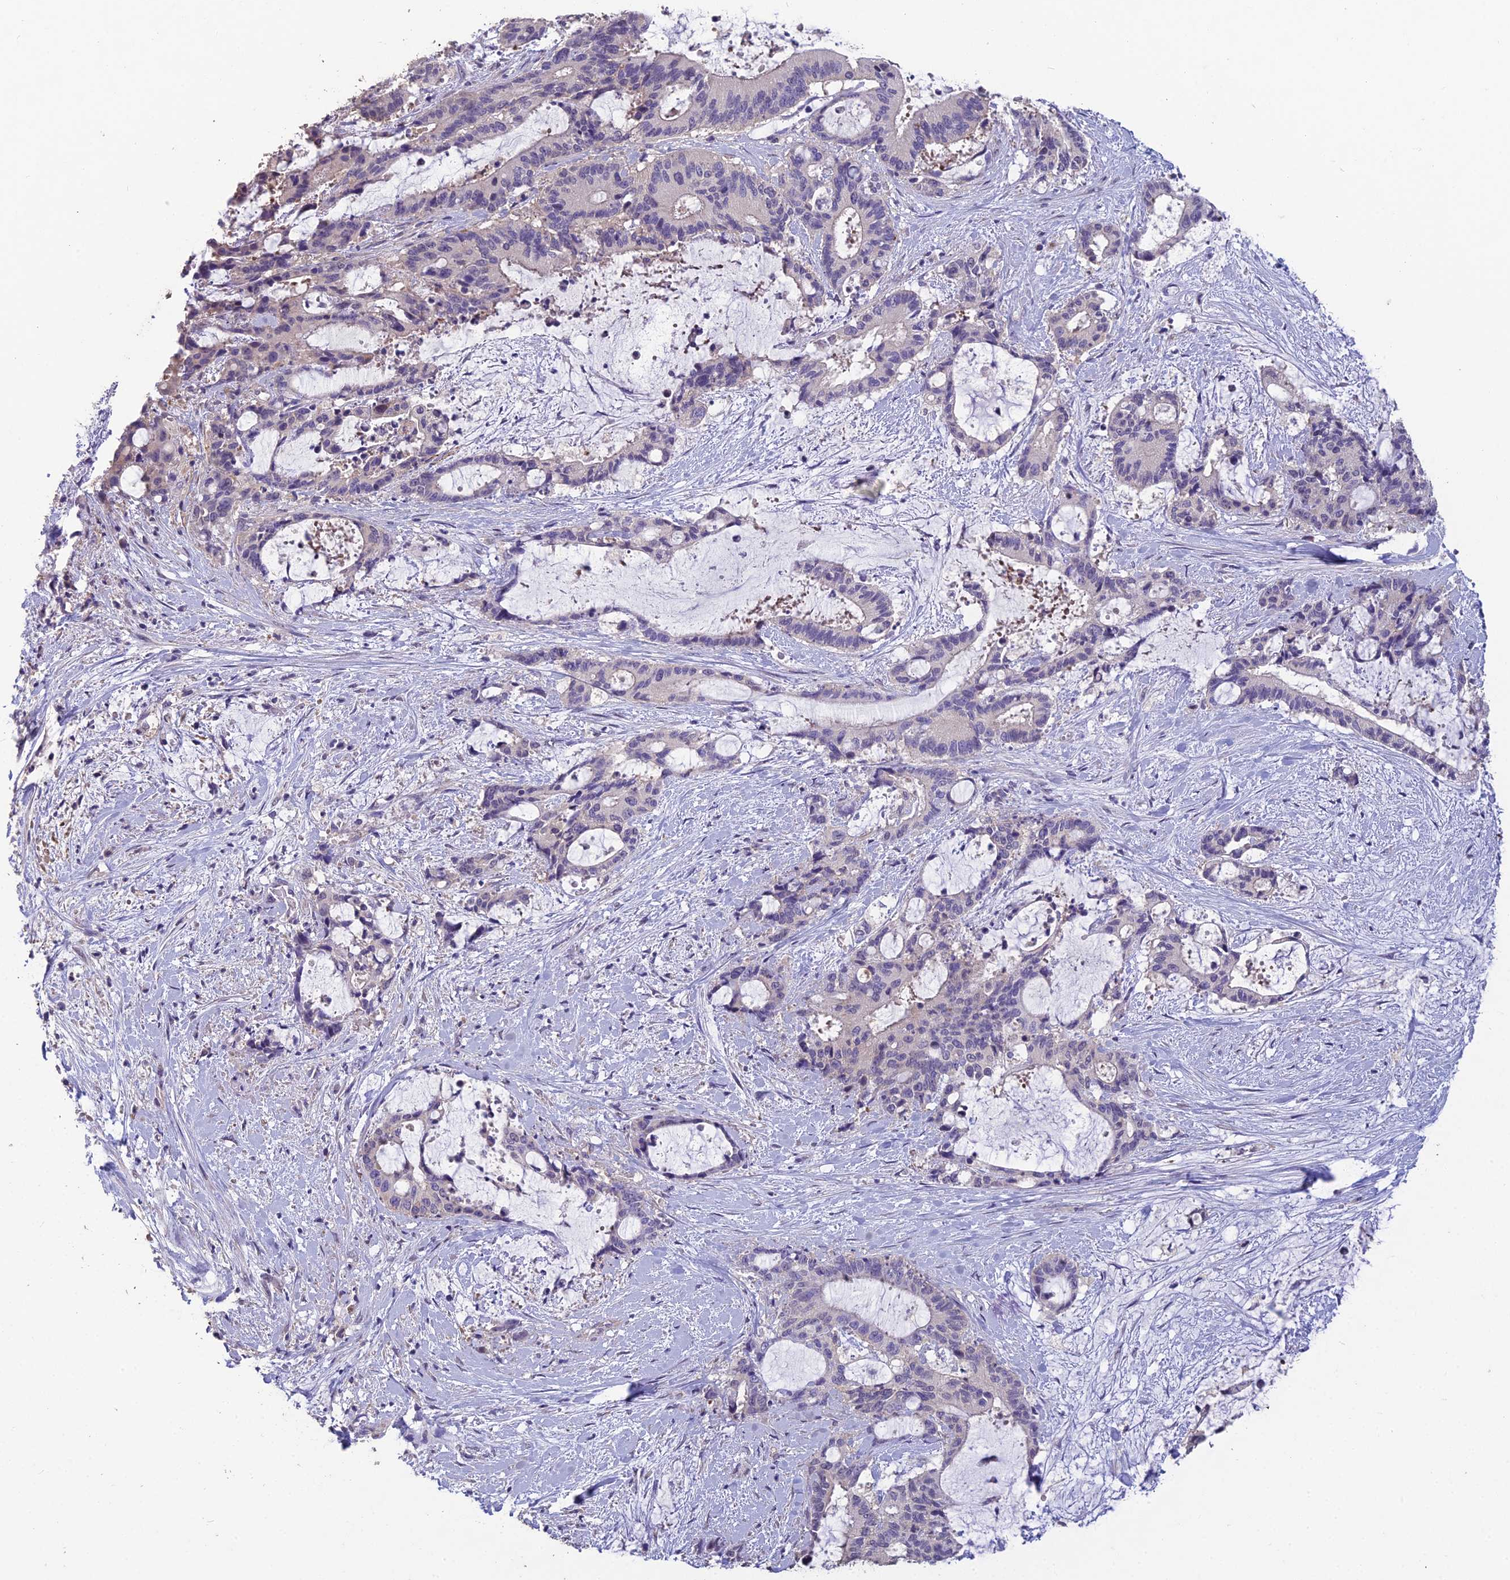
{"staining": {"intensity": "negative", "quantity": "none", "location": "none"}, "tissue": "liver cancer", "cell_type": "Tumor cells", "image_type": "cancer", "snomed": [{"axis": "morphology", "description": "Normal tissue, NOS"}, {"axis": "morphology", "description": "Cholangiocarcinoma"}, {"axis": "topography", "description": "Liver"}, {"axis": "topography", "description": "Peripheral nerve tissue"}], "caption": "This is an immunohistochemistry micrograph of liver cancer. There is no staining in tumor cells.", "gene": "CEACAM16", "patient": {"sex": "female", "age": 73}}